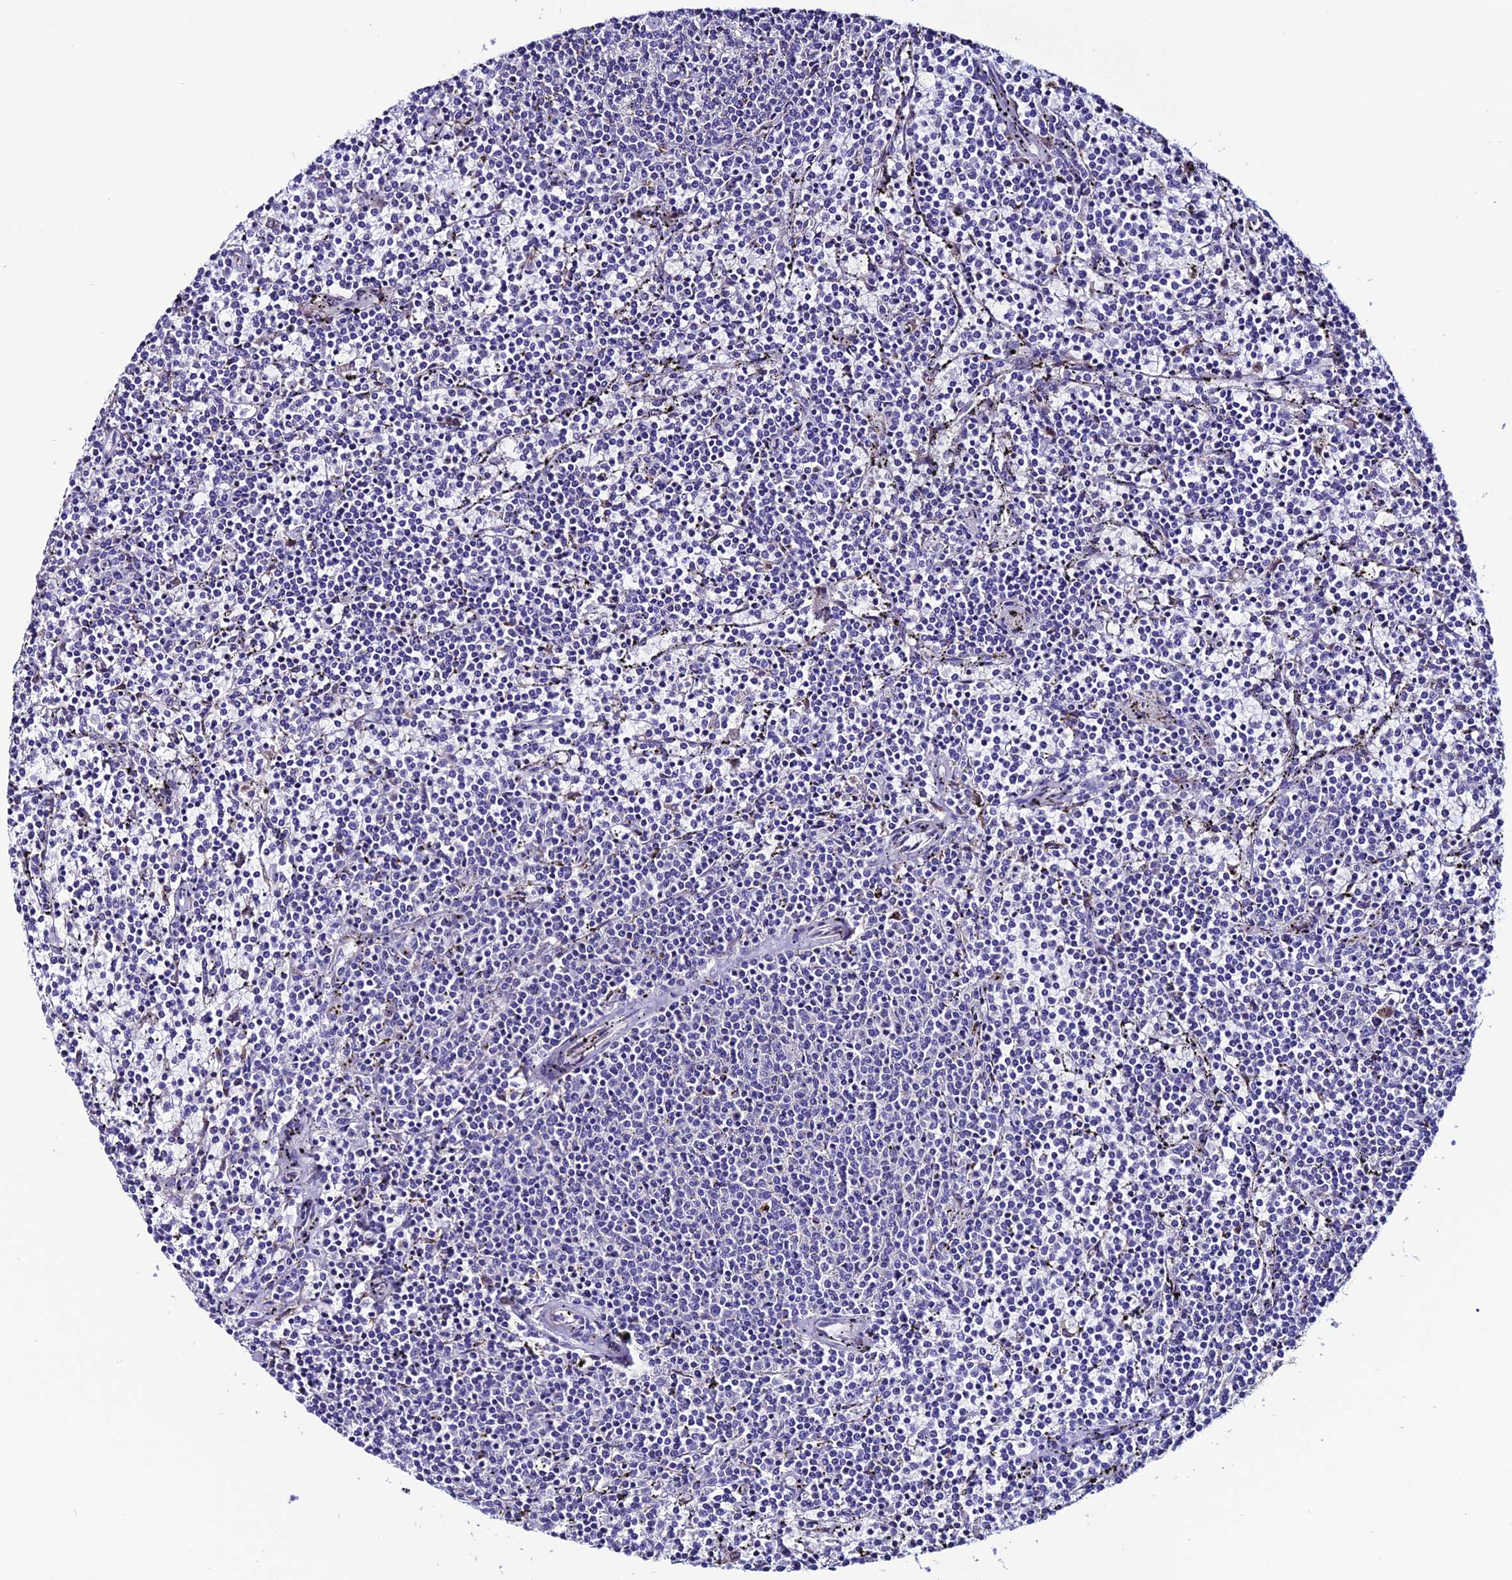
{"staining": {"intensity": "negative", "quantity": "none", "location": "none"}, "tissue": "lymphoma", "cell_type": "Tumor cells", "image_type": "cancer", "snomed": [{"axis": "morphology", "description": "Malignant lymphoma, non-Hodgkin's type, Low grade"}, {"axis": "topography", "description": "Spleen"}], "caption": "This is an IHC histopathology image of malignant lymphoma, non-Hodgkin's type (low-grade). There is no positivity in tumor cells.", "gene": "OR51Q1", "patient": {"sex": "female", "age": 50}}